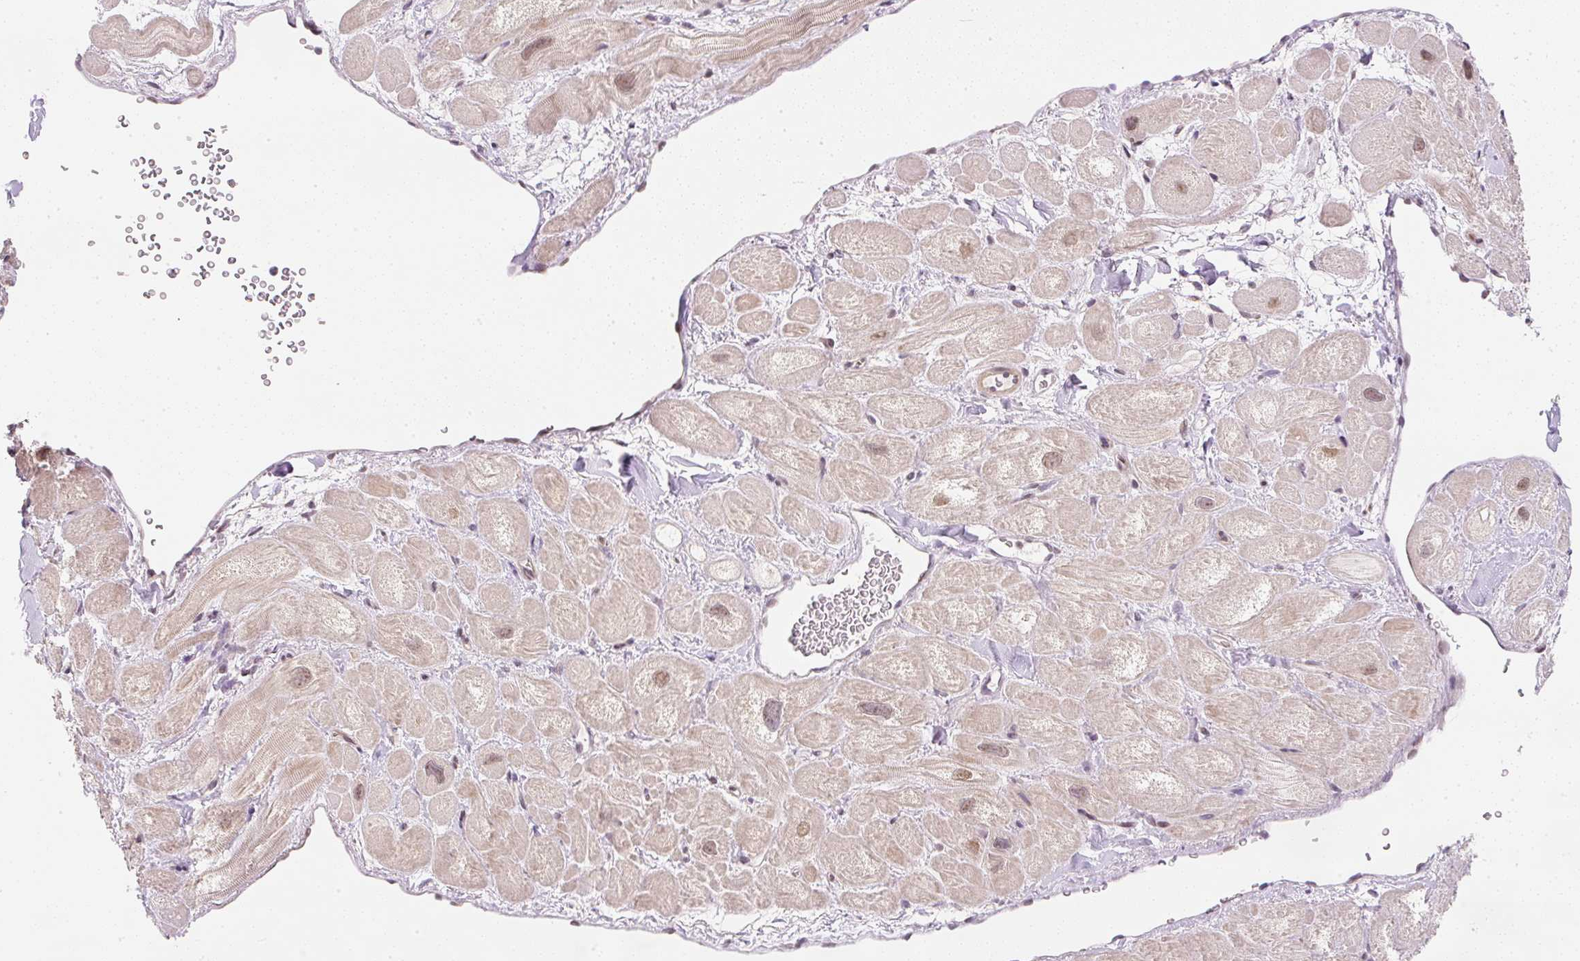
{"staining": {"intensity": "weak", "quantity": ">75%", "location": "cytoplasmic/membranous,nuclear"}, "tissue": "heart muscle", "cell_type": "Cardiomyocytes", "image_type": "normal", "snomed": [{"axis": "morphology", "description": "Normal tissue, NOS"}, {"axis": "topography", "description": "Heart"}], "caption": "About >75% of cardiomyocytes in normal heart muscle display weak cytoplasmic/membranous,nuclear protein staining as visualized by brown immunohistochemical staining.", "gene": "DPPA4", "patient": {"sex": "male", "age": 49}}